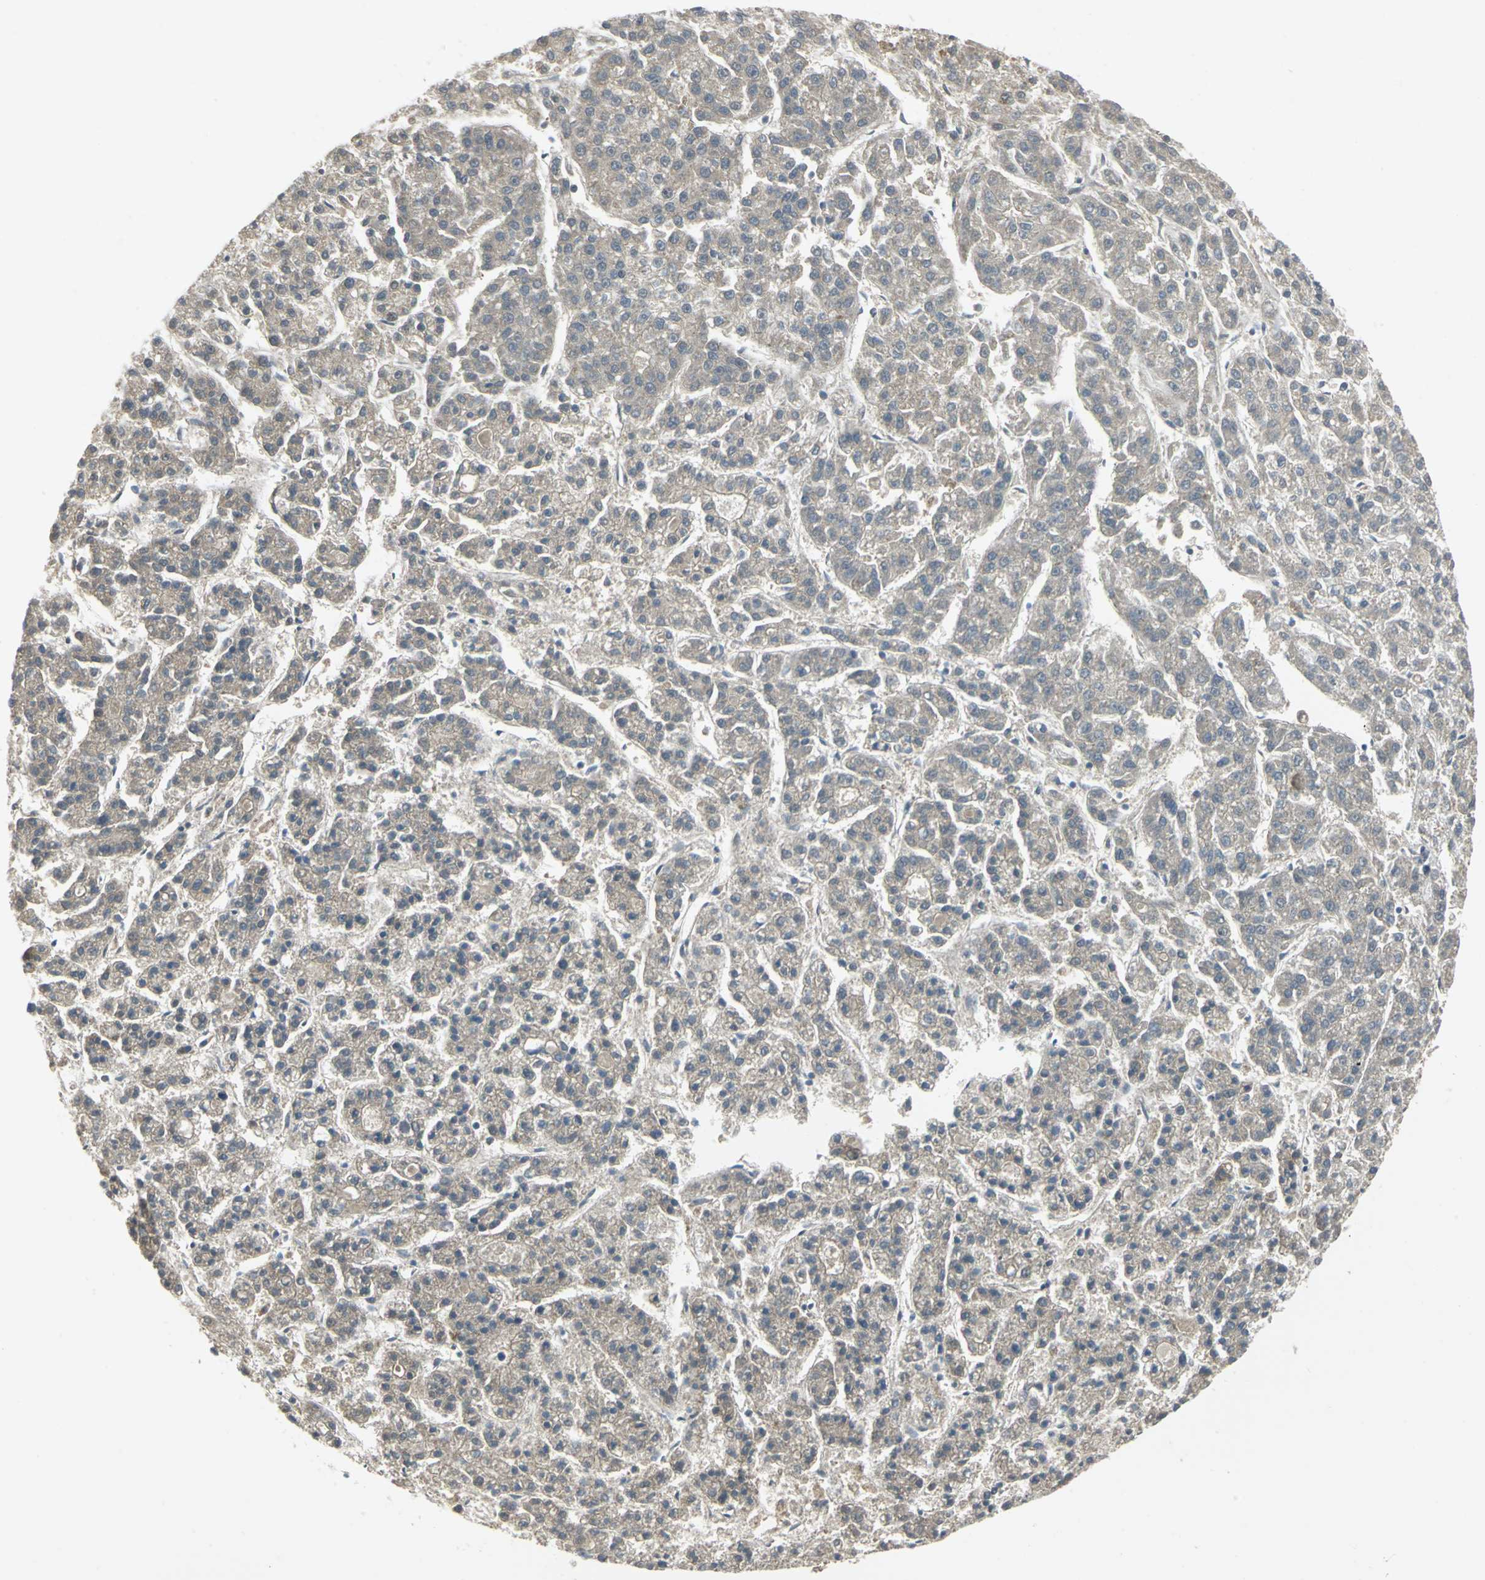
{"staining": {"intensity": "weak", "quantity": ">75%", "location": "cytoplasmic/membranous"}, "tissue": "liver cancer", "cell_type": "Tumor cells", "image_type": "cancer", "snomed": [{"axis": "morphology", "description": "Carcinoma, Hepatocellular, NOS"}, {"axis": "topography", "description": "Liver"}], "caption": "Approximately >75% of tumor cells in human liver hepatocellular carcinoma display weak cytoplasmic/membranous protein staining as visualized by brown immunohistochemical staining.", "gene": "MTA1", "patient": {"sex": "male", "age": 70}}